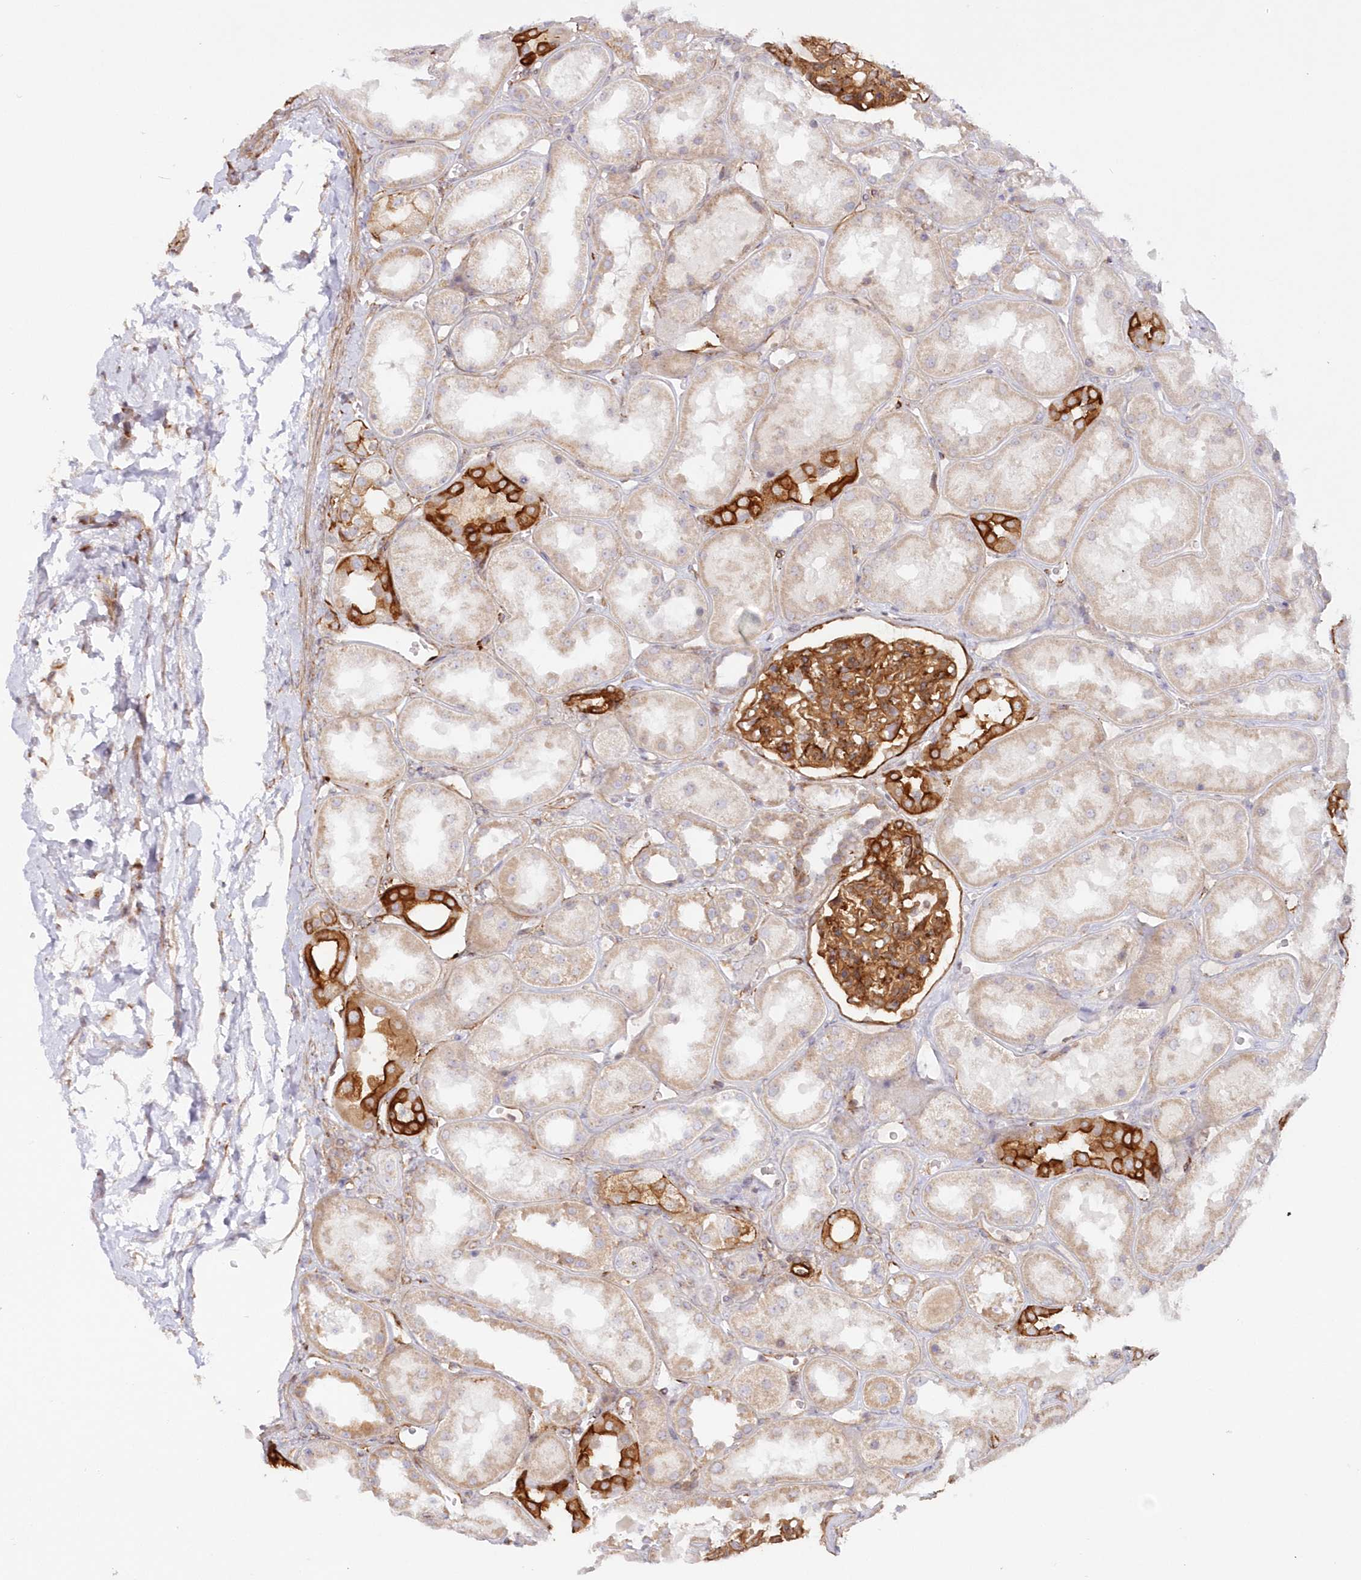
{"staining": {"intensity": "strong", "quantity": ">75%", "location": "cytoplasmic/membranous"}, "tissue": "kidney", "cell_type": "Cells in glomeruli", "image_type": "normal", "snomed": [{"axis": "morphology", "description": "Normal tissue, NOS"}, {"axis": "topography", "description": "Kidney"}], "caption": "Kidney was stained to show a protein in brown. There is high levels of strong cytoplasmic/membranous staining in about >75% of cells in glomeruli.", "gene": "AFAP1L2", "patient": {"sex": "male", "age": 70}}